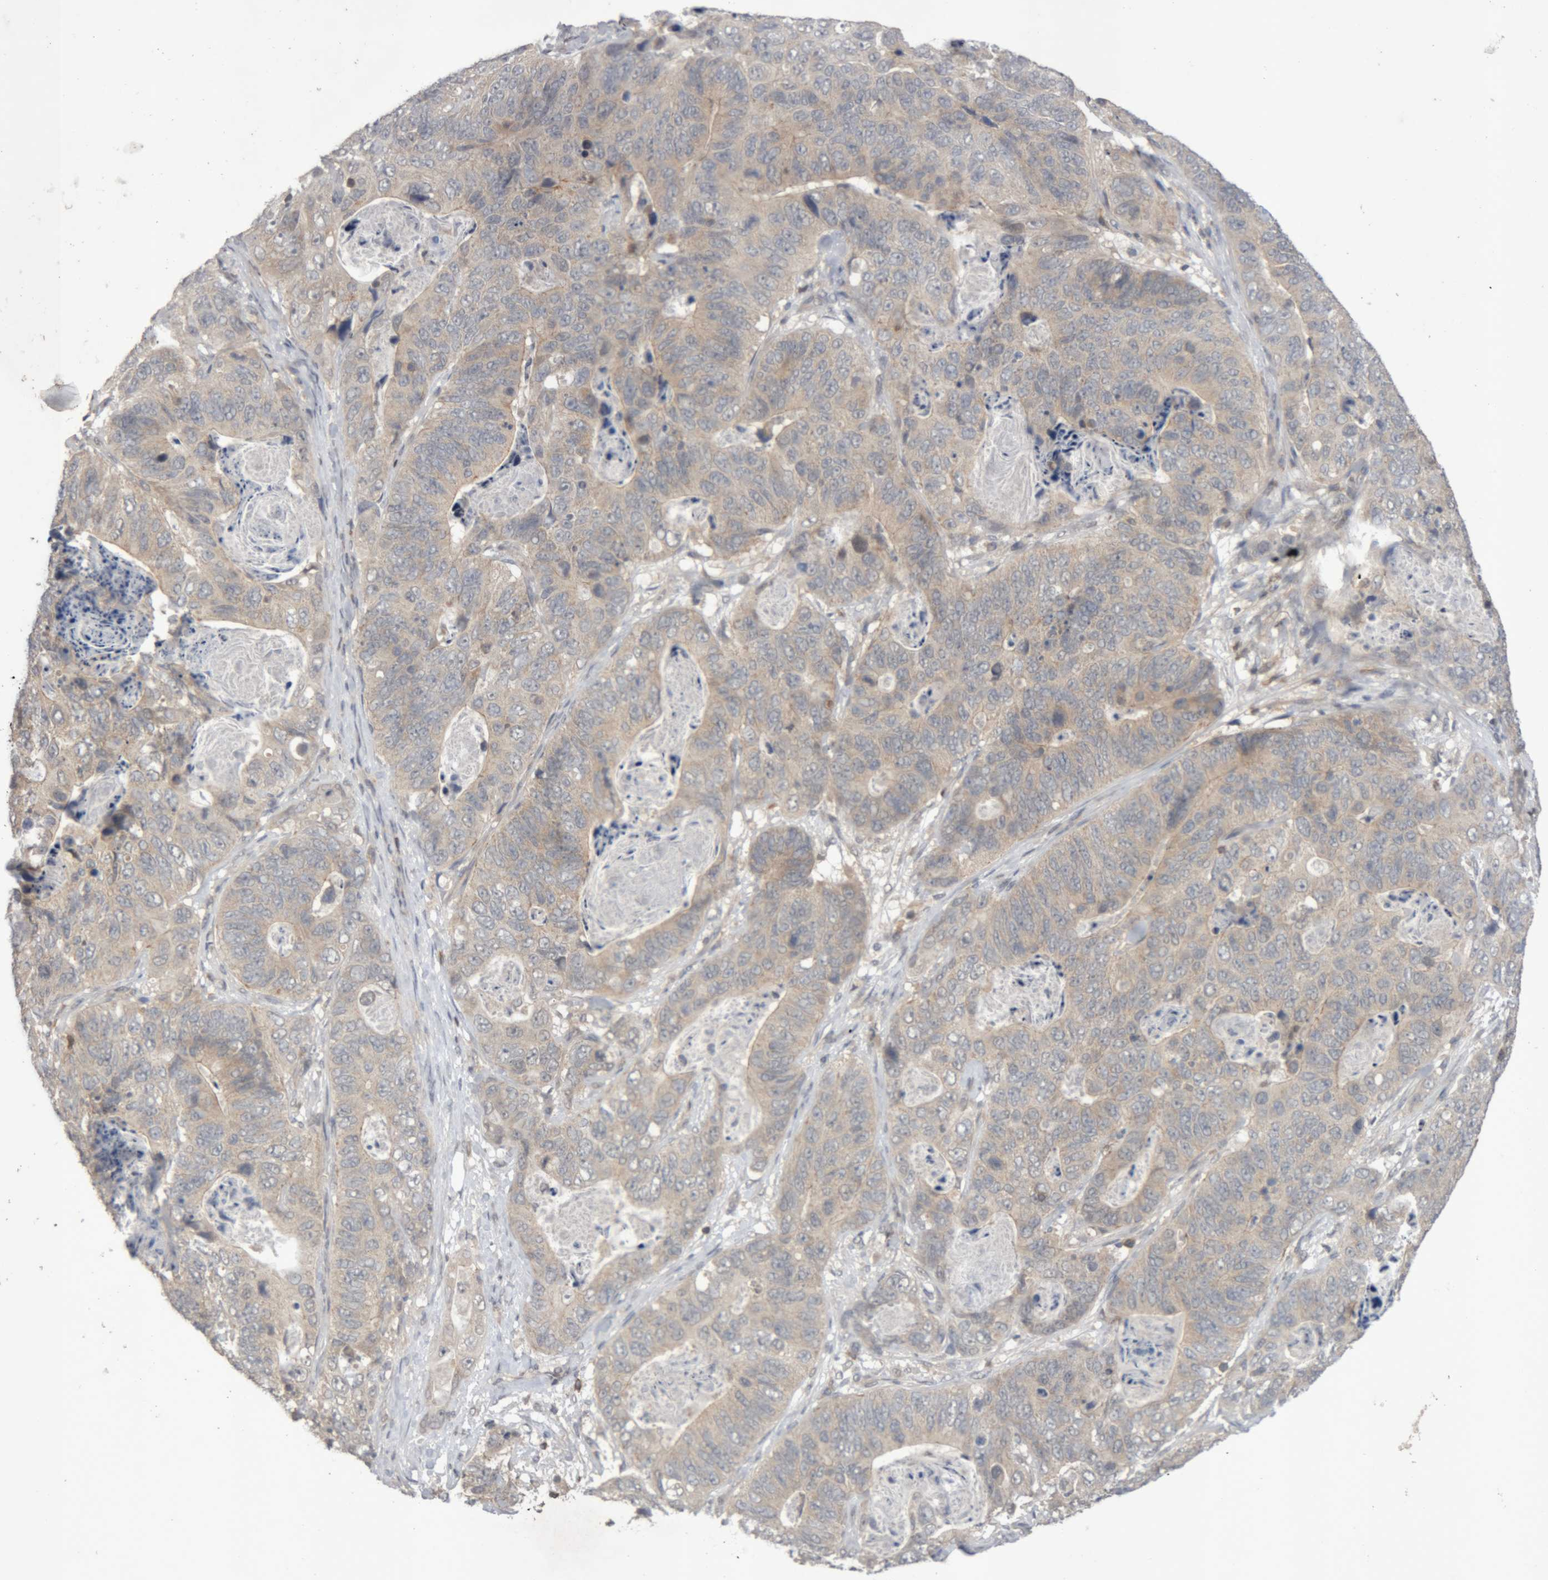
{"staining": {"intensity": "weak", "quantity": "25%-75%", "location": "cytoplasmic/membranous"}, "tissue": "stomach cancer", "cell_type": "Tumor cells", "image_type": "cancer", "snomed": [{"axis": "morphology", "description": "Normal tissue, NOS"}, {"axis": "morphology", "description": "Adenocarcinoma, NOS"}, {"axis": "topography", "description": "Stomach"}], "caption": "A micrograph of stomach cancer (adenocarcinoma) stained for a protein exhibits weak cytoplasmic/membranous brown staining in tumor cells.", "gene": "NFATC2", "patient": {"sex": "female", "age": 89}}